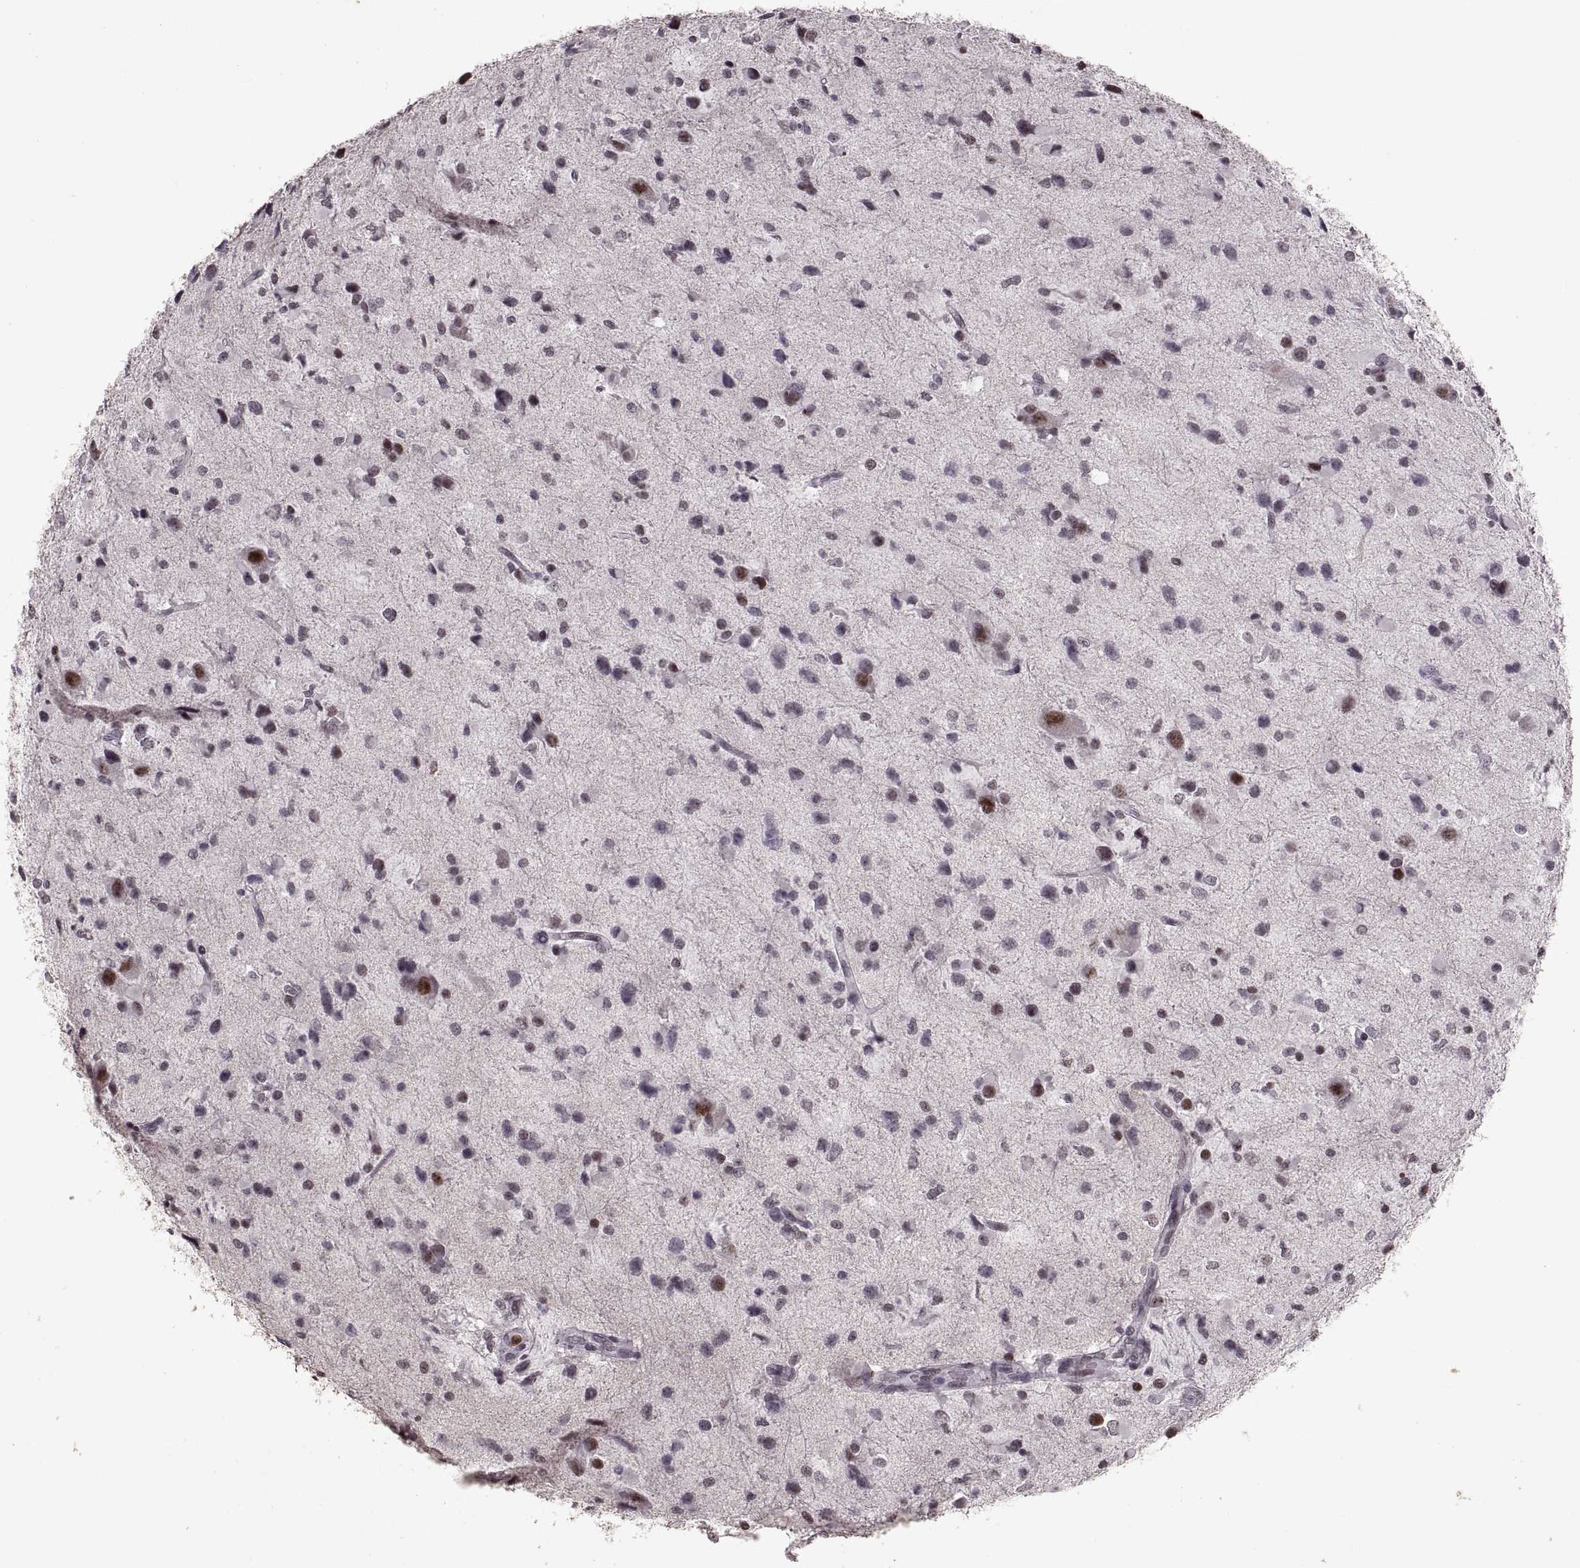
{"staining": {"intensity": "moderate", "quantity": "25%-75%", "location": "nuclear"}, "tissue": "glioma", "cell_type": "Tumor cells", "image_type": "cancer", "snomed": [{"axis": "morphology", "description": "Glioma, malignant, Low grade"}, {"axis": "topography", "description": "Brain"}], "caption": "Human glioma stained with a protein marker shows moderate staining in tumor cells.", "gene": "PALS1", "patient": {"sex": "female", "age": 32}}